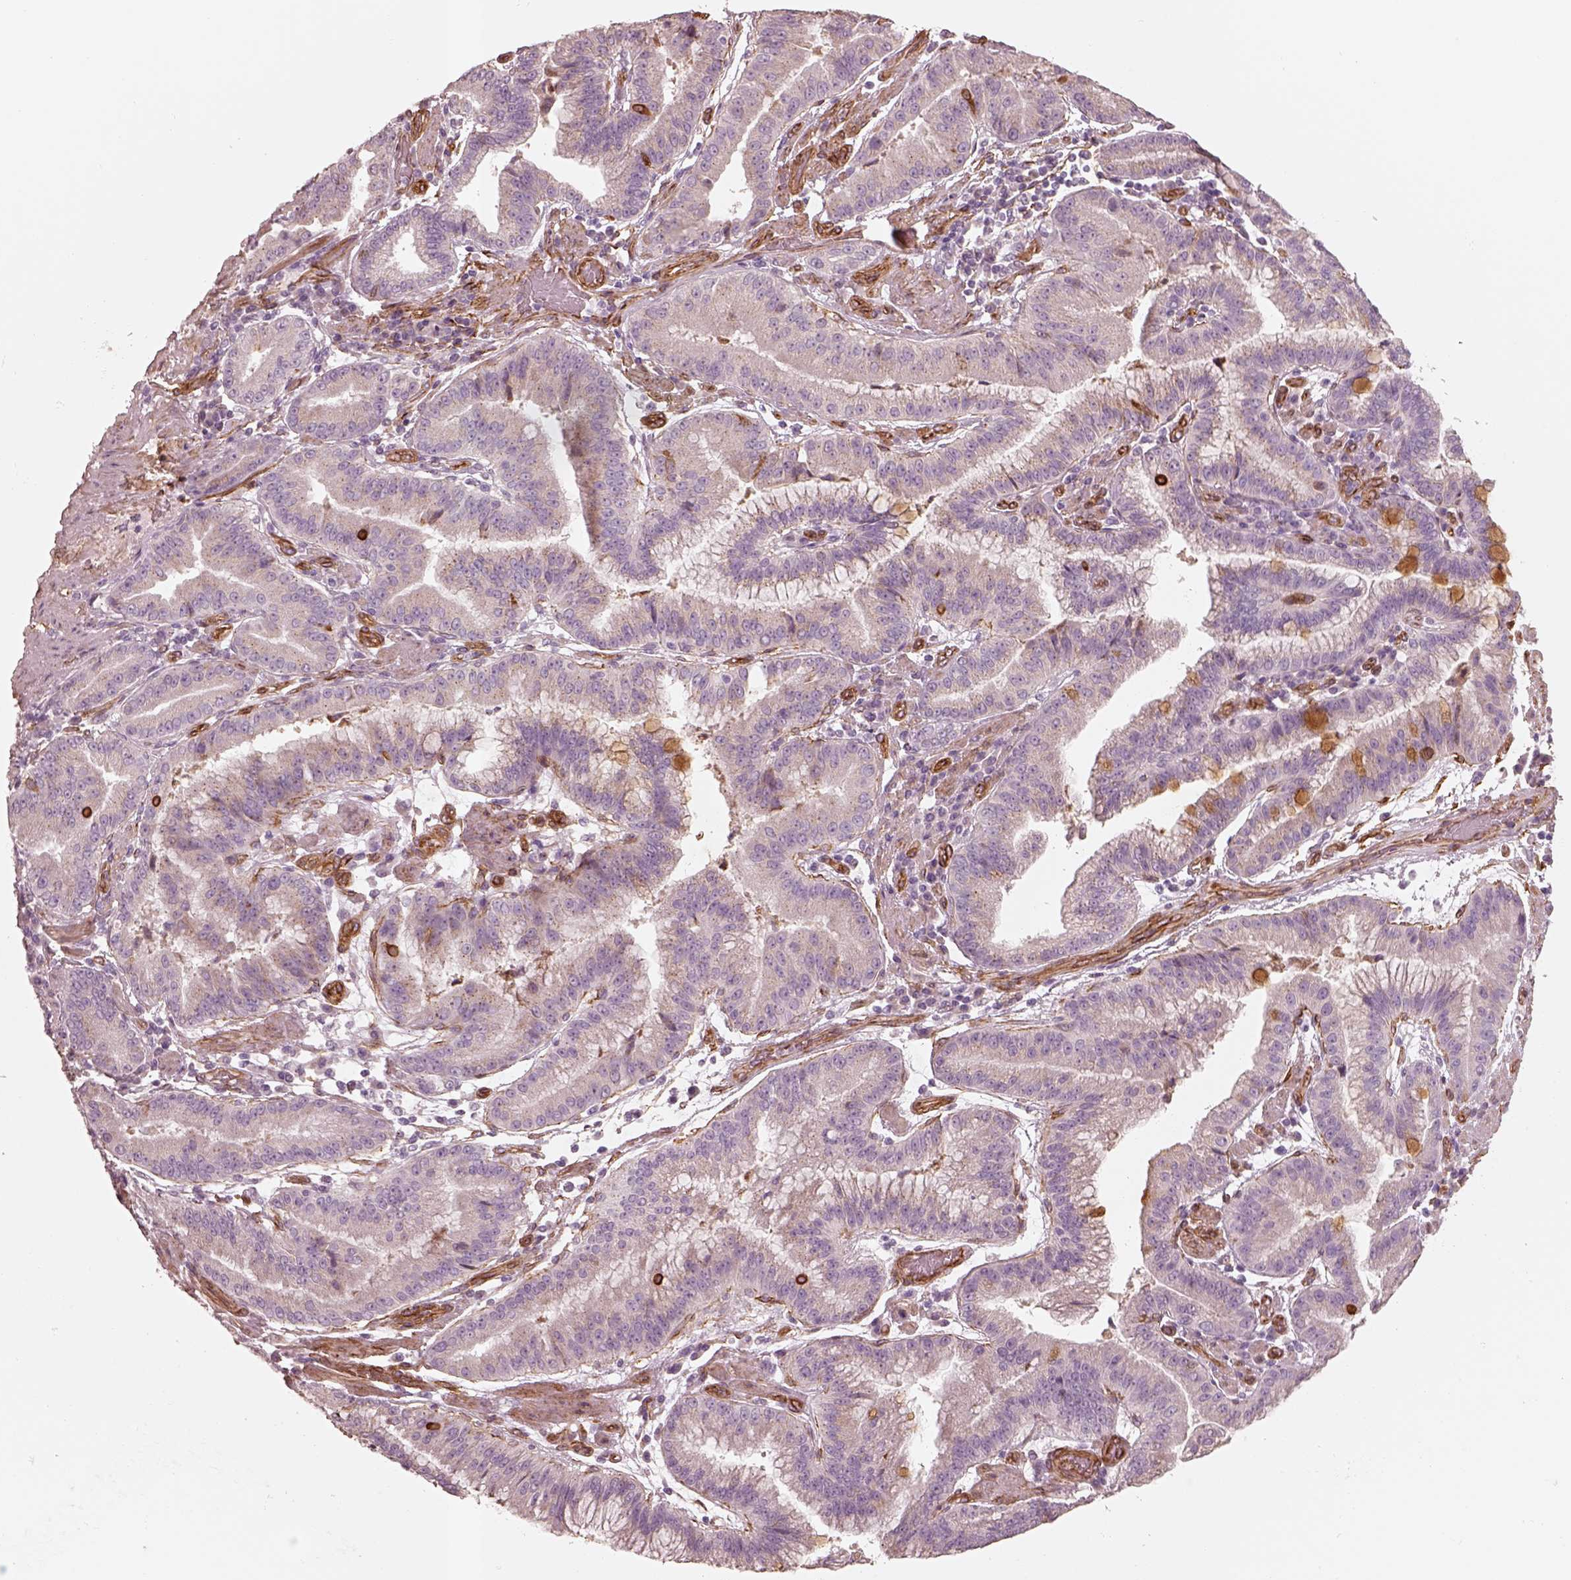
{"staining": {"intensity": "negative", "quantity": "none", "location": "none"}, "tissue": "stomach cancer", "cell_type": "Tumor cells", "image_type": "cancer", "snomed": [{"axis": "morphology", "description": "Adenocarcinoma, NOS"}, {"axis": "topography", "description": "Stomach"}], "caption": "This is an immunohistochemistry micrograph of adenocarcinoma (stomach). There is no staining in tumor cells.", "gene": "CRYM", "patient": {"sex": "male", "age": 83}}